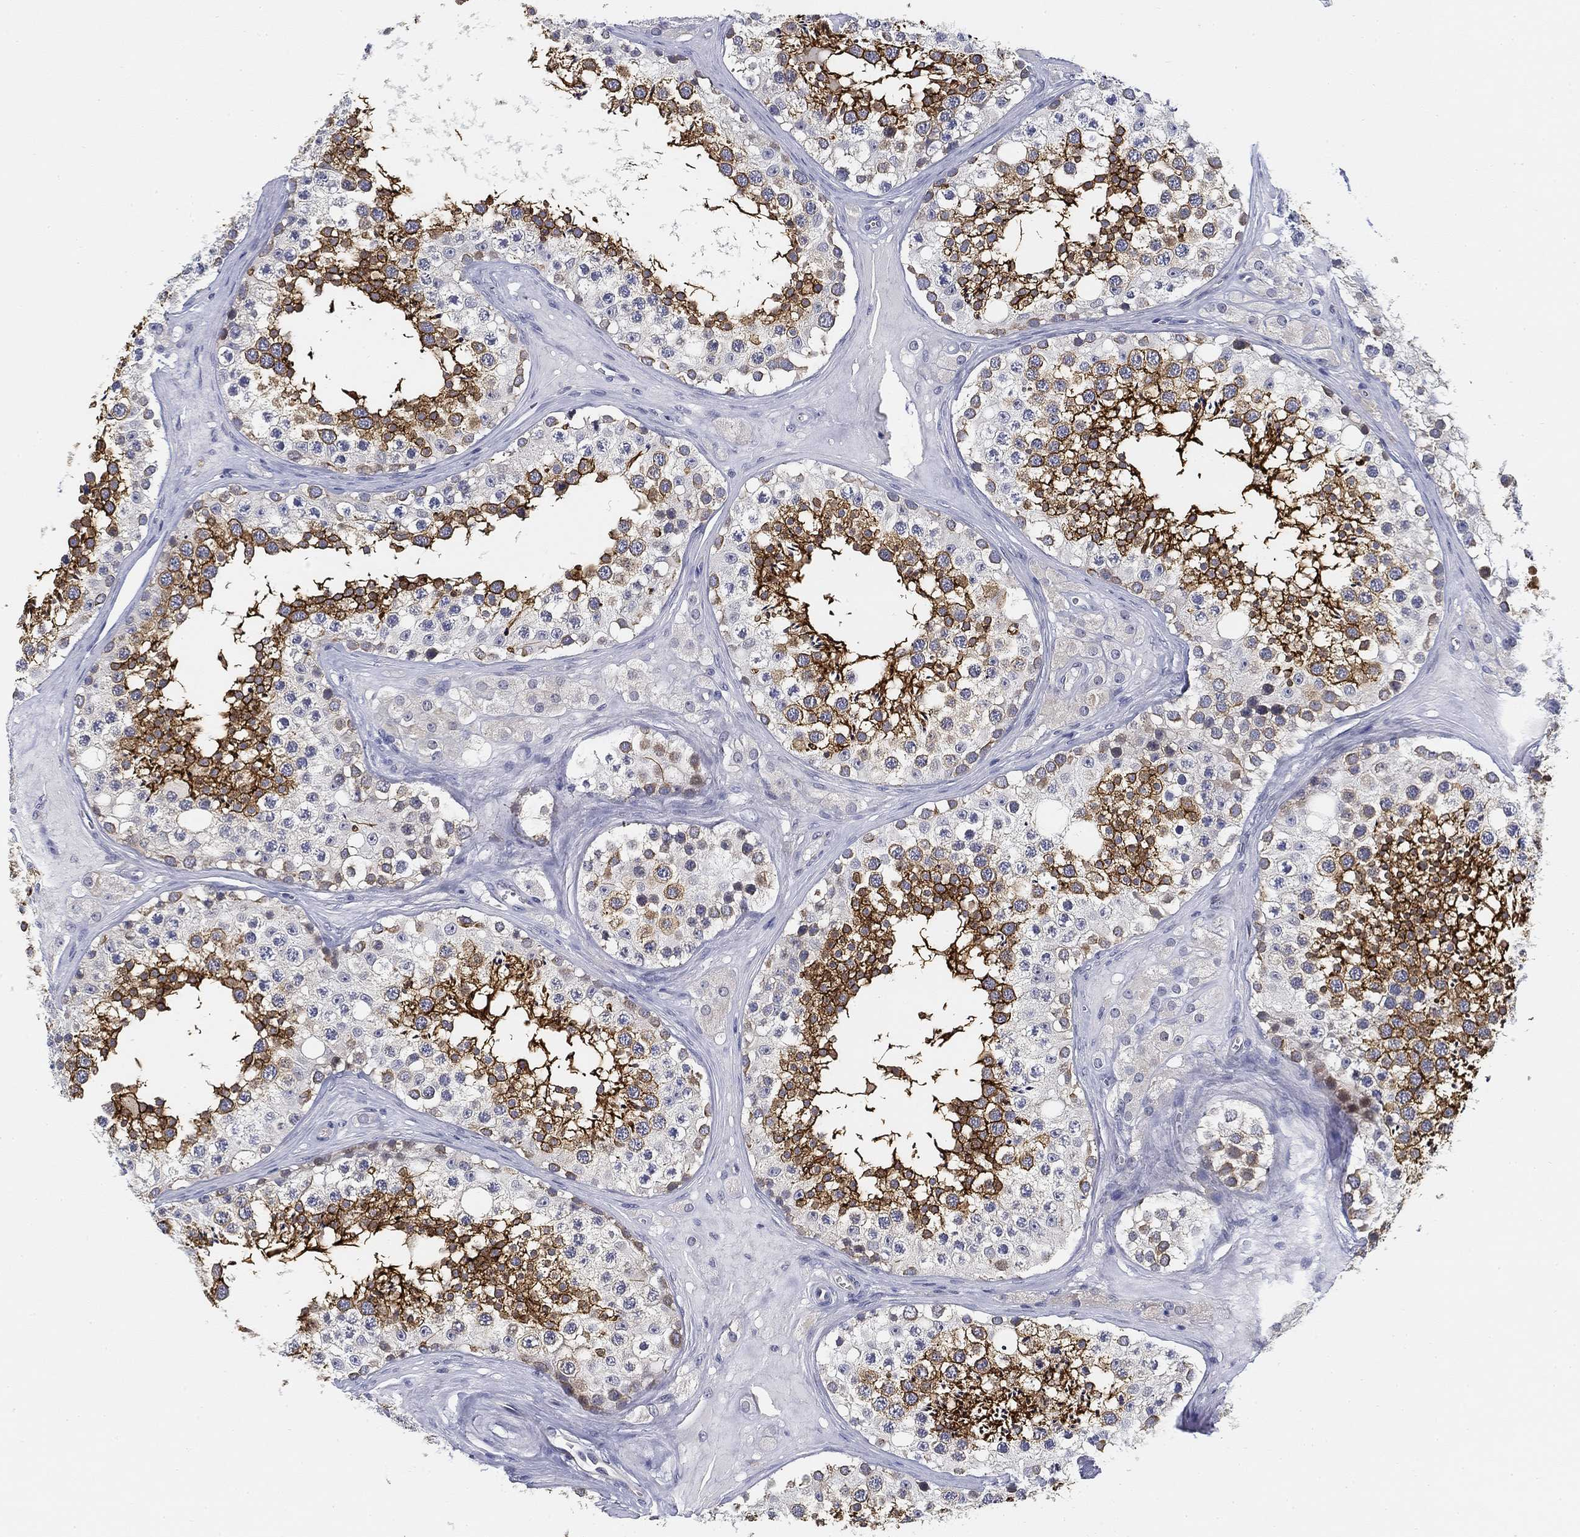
{"staining": {"intensity": "strong", "quantity": "25%-75%", "location": "cytoplasmic/membranous"}, "tissue": "testis", "cell_type": "Cells in seminiferous ducts", "image_type": "normal", "snomed": [{"axis": "morphology", "description": "Normal tissue, NOS"}, {"axis": "topography", "description": "Testis"}], "caption": "IHC histopathology image of normal human testis stained for a protein (brown), which reveals high levels of strong cytoplasmic/membranous expression in about 25%-75% of cells in seminiferous ducts.", "gene": "SLC2A5", "patient": {"sex": "male", "age": 31}}